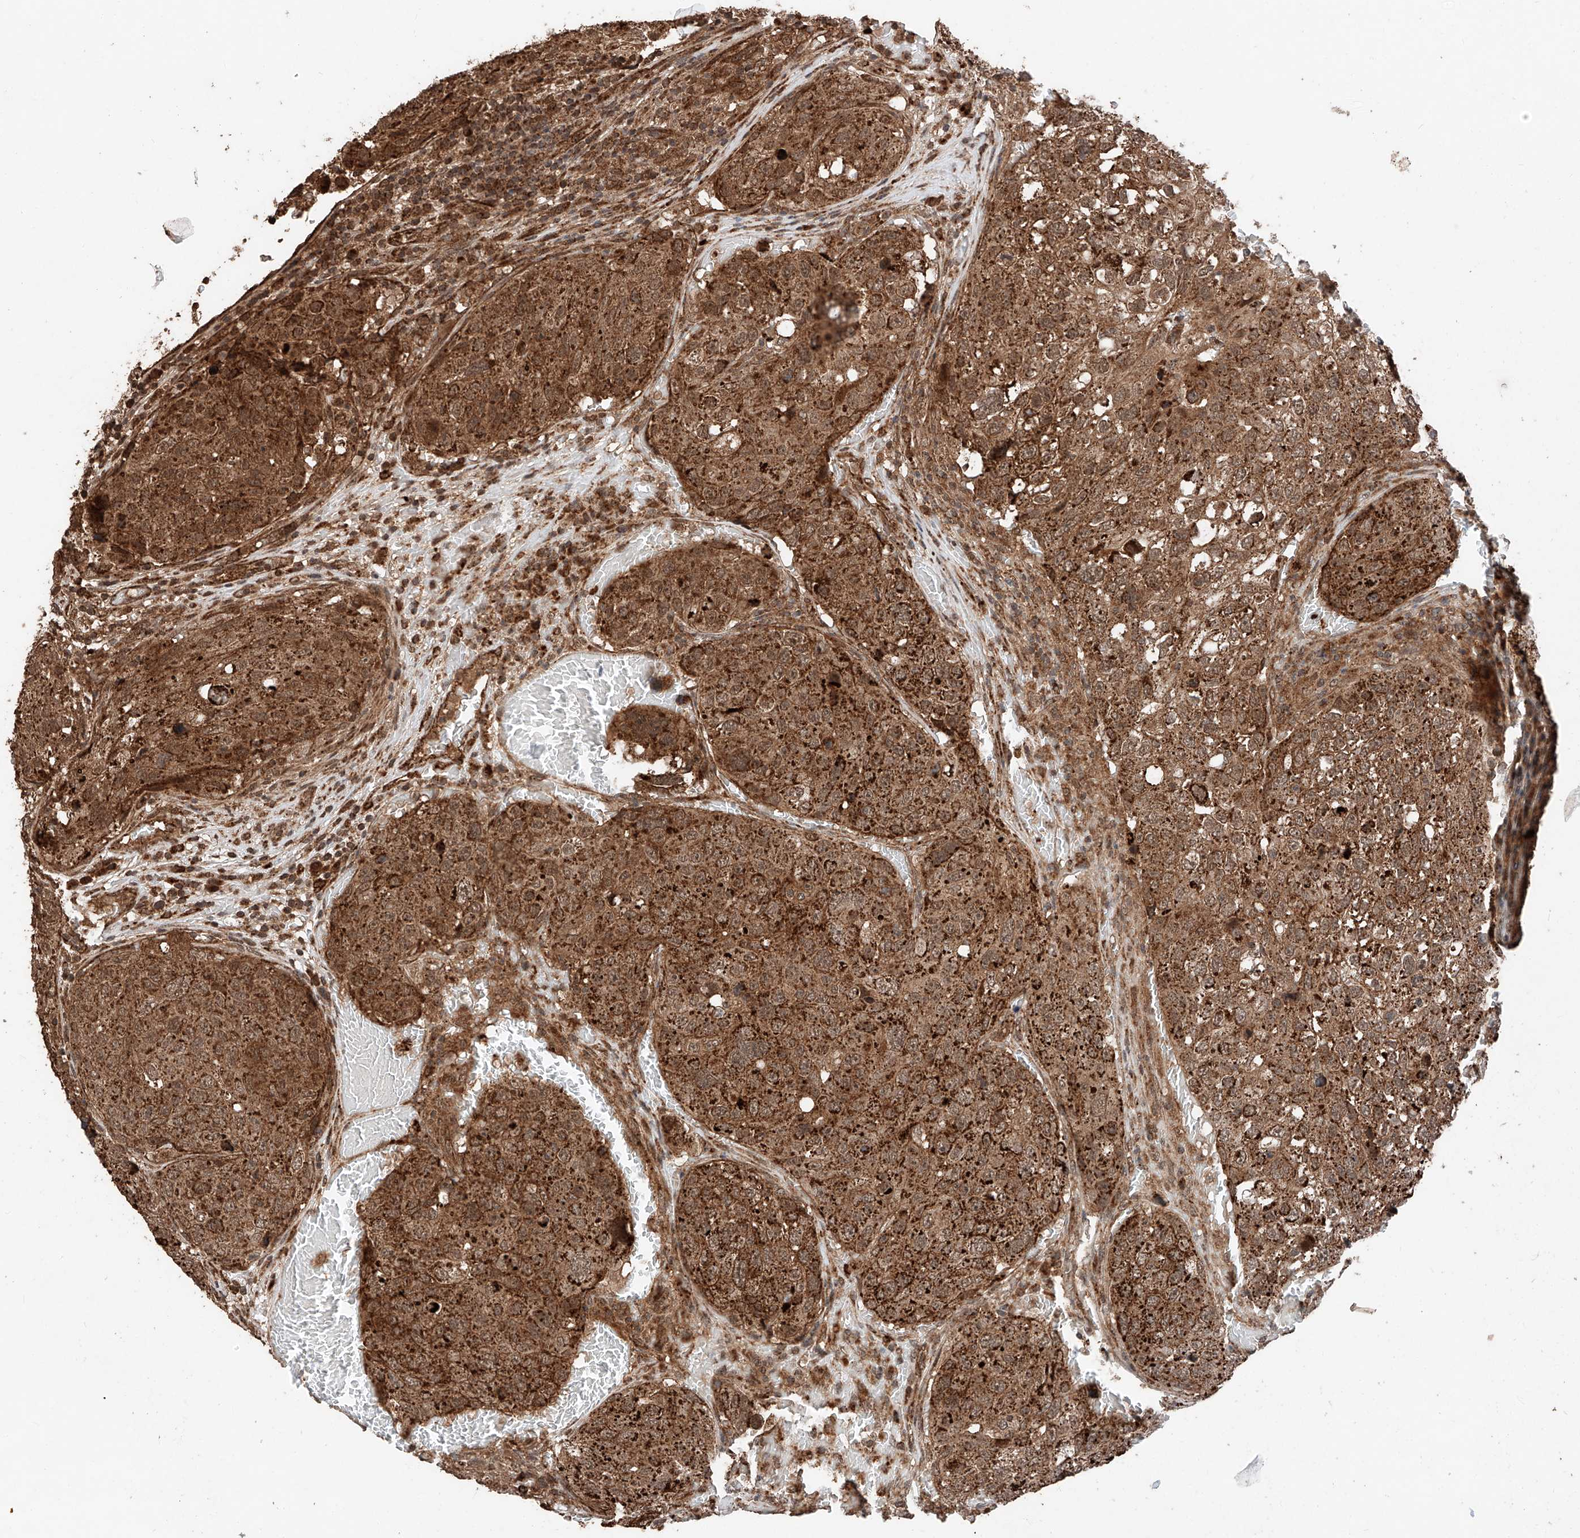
{"staining": {"intensity": "moderate", "quantity": ">75%", "location": "cytoplasmic/membranous"}, "tissue": "urothelial cancer", "cell_type": "Tumor cells", "image_type": "cancer", "snomed": [{"axis": "morphology", "description": "Urothelial carcinoma, High grade"}, {"axis": "topography", "description": "Lymph node"}, {"axis": "topography", "description": "Urinary bladder"}], "caption": "A brown stain shows moderate cytoplasmic/membranous positivity of a protein in human high-grade urothelial carcinoma tumor cells.", "gene": "ZSCAN29", "patient": {"sex": "male", "age": 51}}